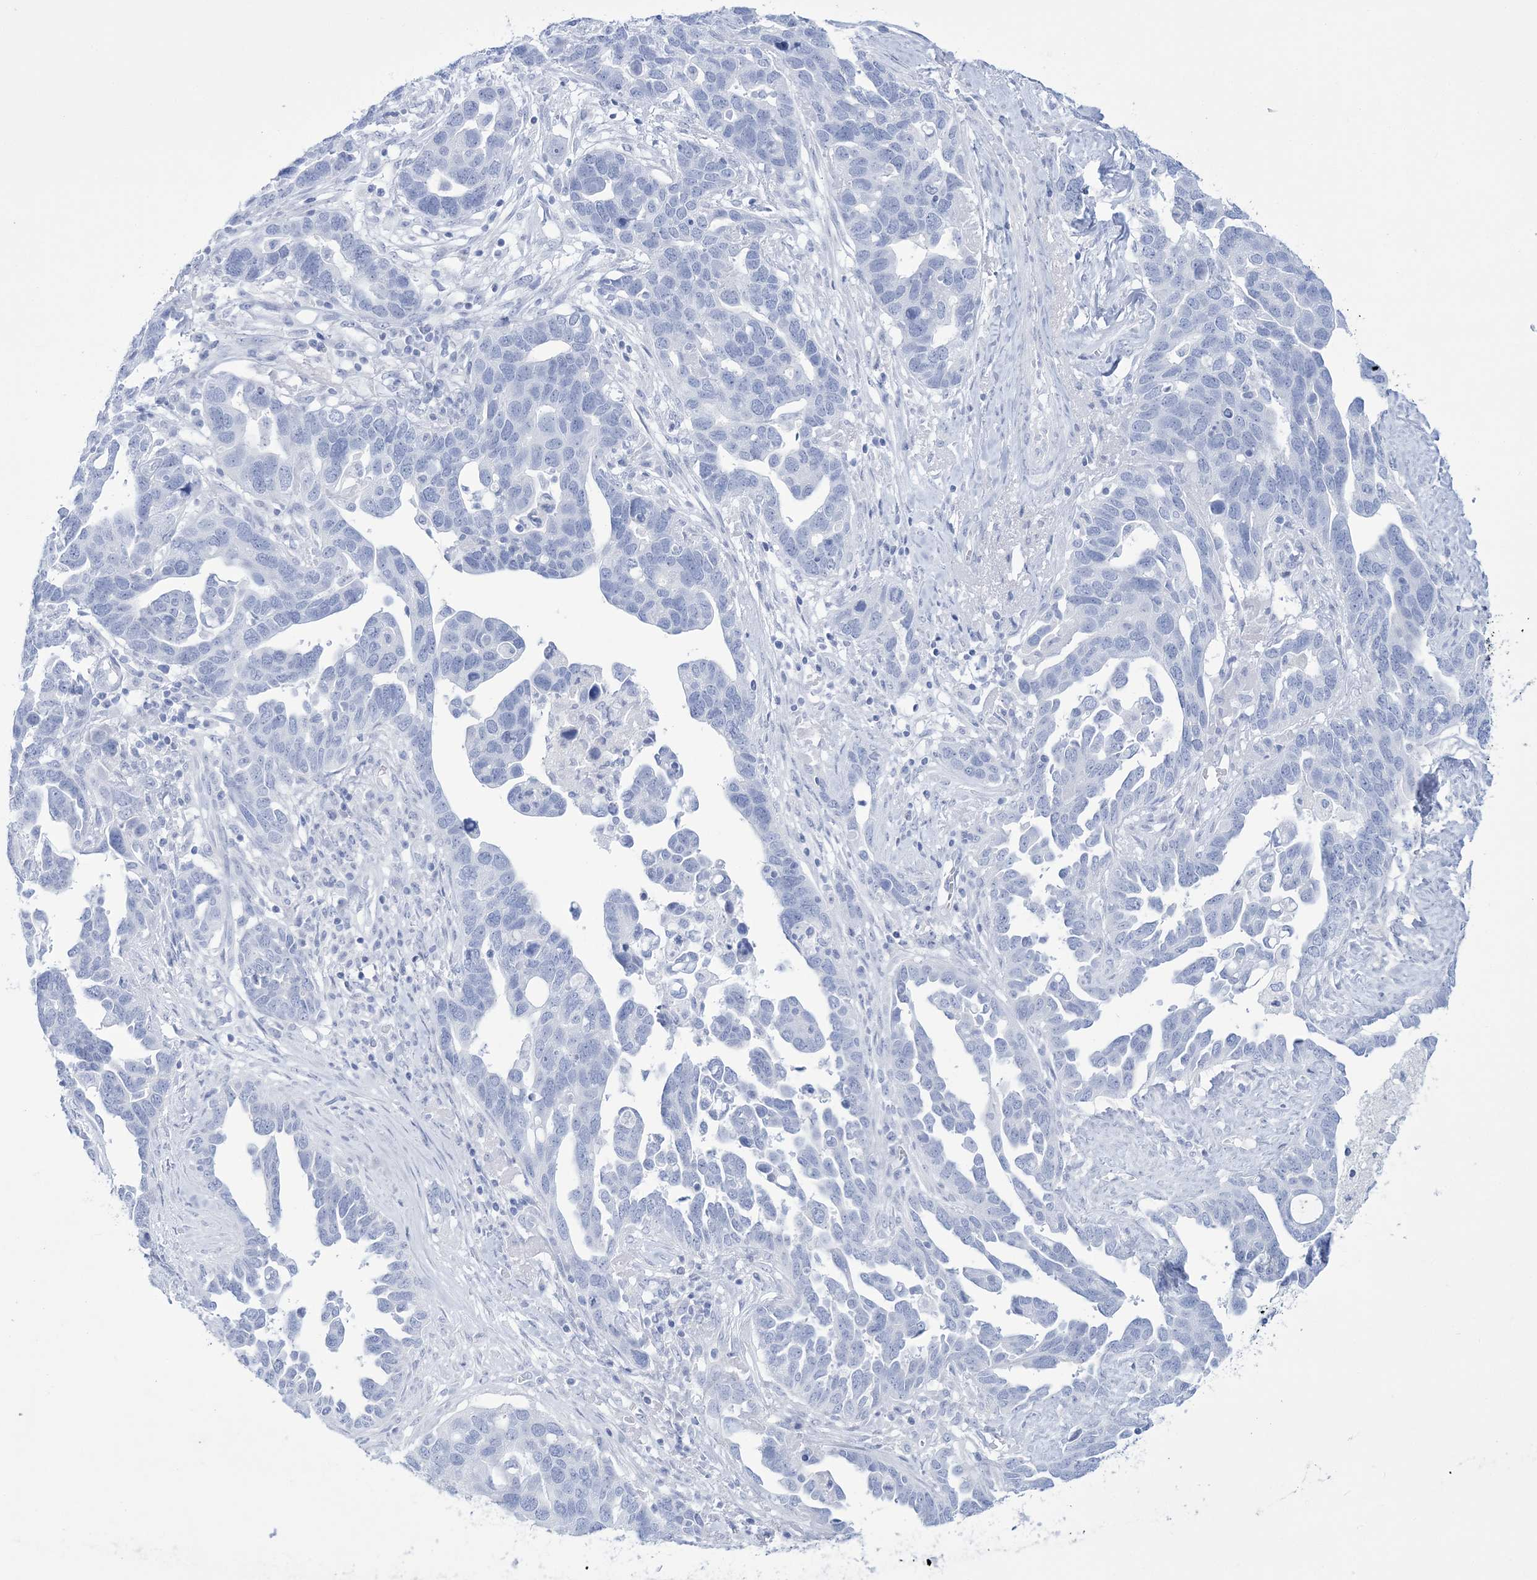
{"staining": {"intensity": "negative", "quantity": "none", "location": "none"}, "tissue": "ovarian cancer", "cell_type": "Tumor cells", "image_type": "cancer", "snomed": [{"axis": "morphology", "description": "Cystadenocarcinoma, serous, NOS"}, {"axis": "topography", "description": "Ovary"}], "caption": "DAB immunohistochemical staining of ovarian cancer displays no significant expression in tumor cells.", "gene": "RBP2", "patient": {"sex": "female", "age": 54}}